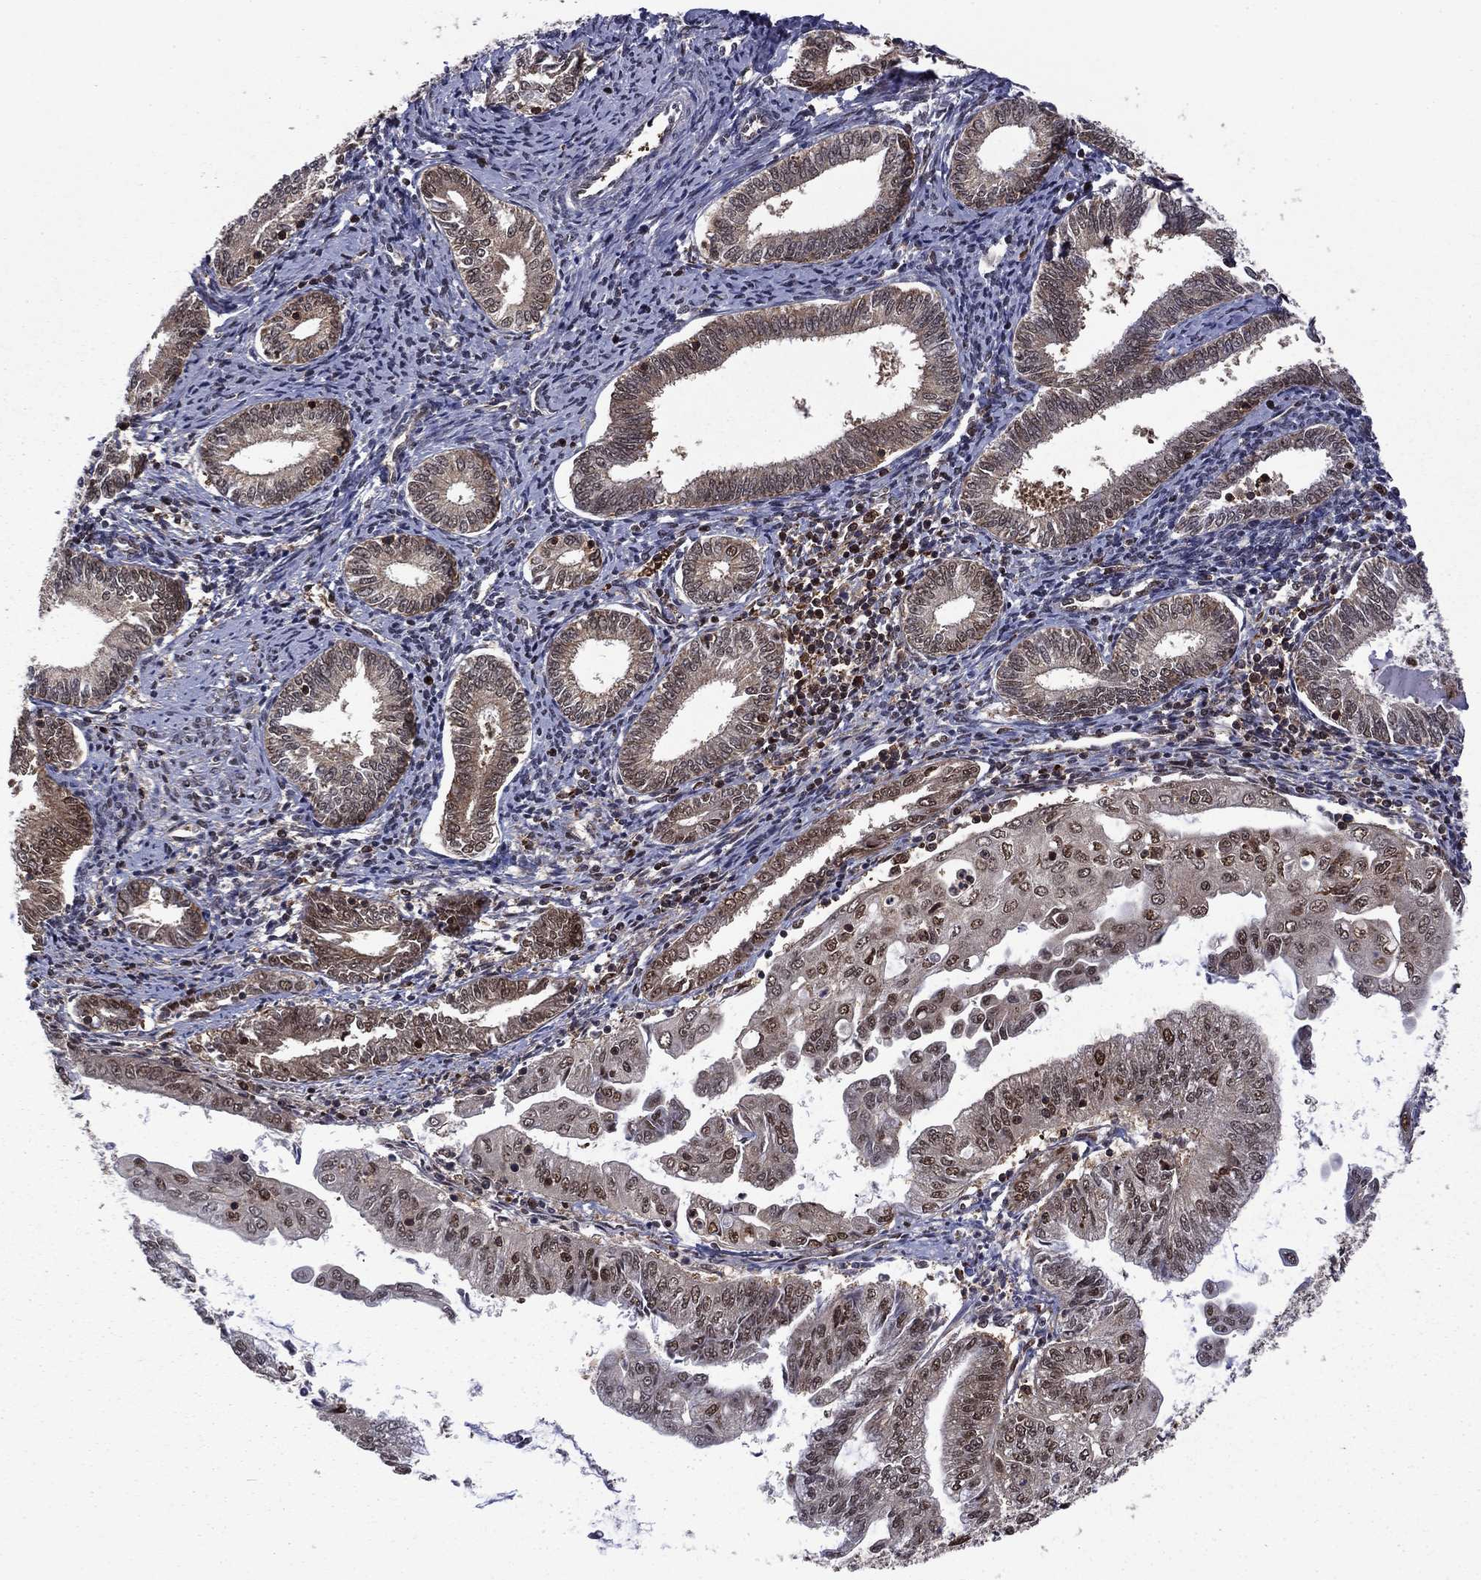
{"staining": {"intensity": "moderate", "quantity": "<25%", "location": "nuclear"}, "tissue": "endometrial cancer", "cell_type": "Tumor cells", "image_type": "cancer", "snomed": [{"axis": "morphology", "description": "Adenocarcinoma, NOS"}, {"axis": "topography", "description": "Endometrium"}], "caption": "Immunohistochemical staining of adenocarcinoma (endometrial) displays low levels of moderate nuclear staining in about <25% of tumor cells.", "gene": "PSMD2", "patient": {"sex": "female", "age": 56}}